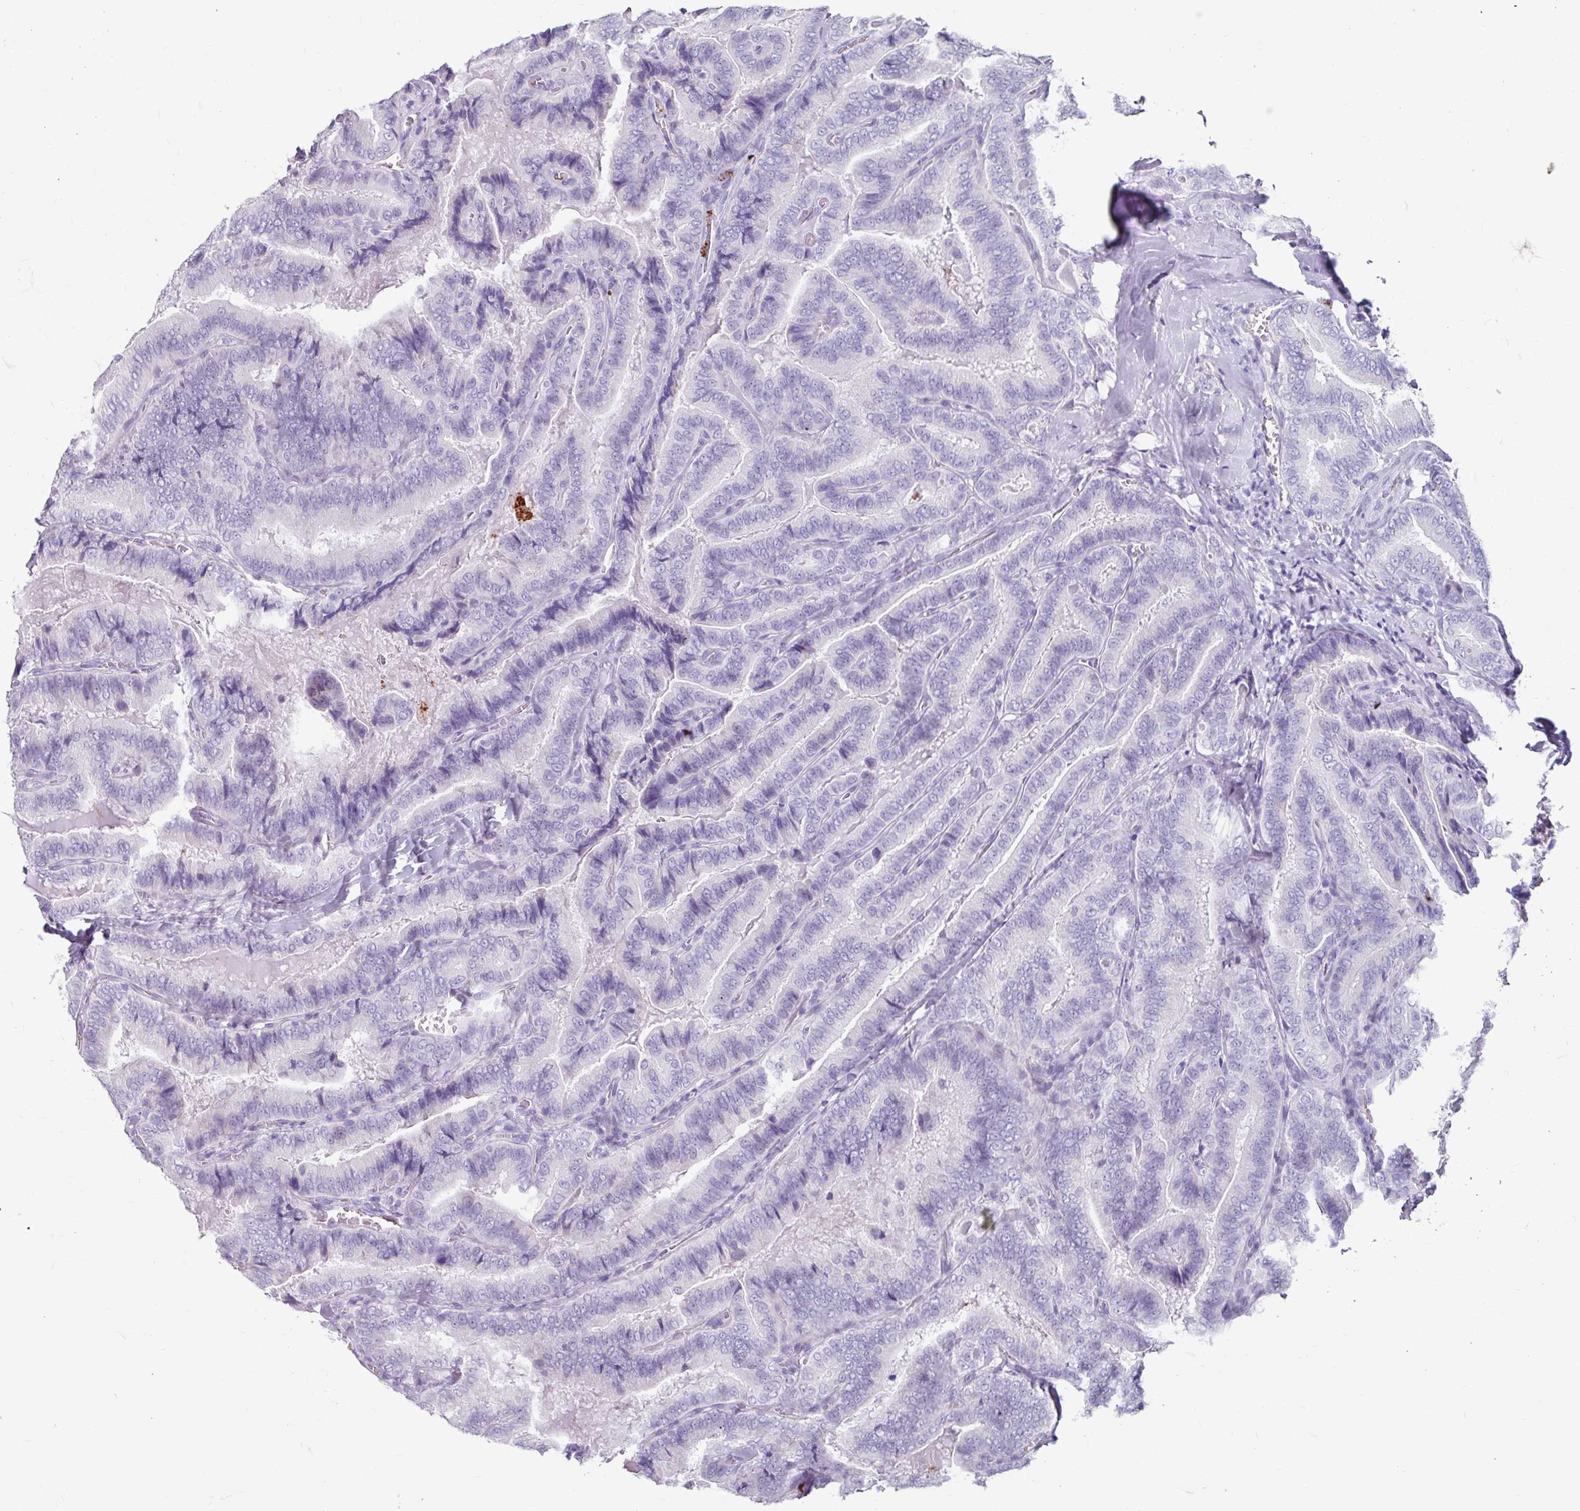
{"staining": {"intensity": "negative", "quantity": "none", "location": "none"}, "tissue": "thyroid cancer", "cell_type": "Tumor cells", "image_type": "cancer", "snomed": [{"axis": "morphology", "description": "Papillary adenocarcinoma, NOS"}, {"axis": "topography", "description": "Thyroid gland"}], "caption": "Image shows no protein positivity in tumor cells of thyroid papillary adenocarcinoma tissue. The staining is performed using DAB brown chromogen with nuclei counter-stained in using hematoxylin.", "gene": "ANKRD1", "patient": {"sex": "male", "age": 61}}